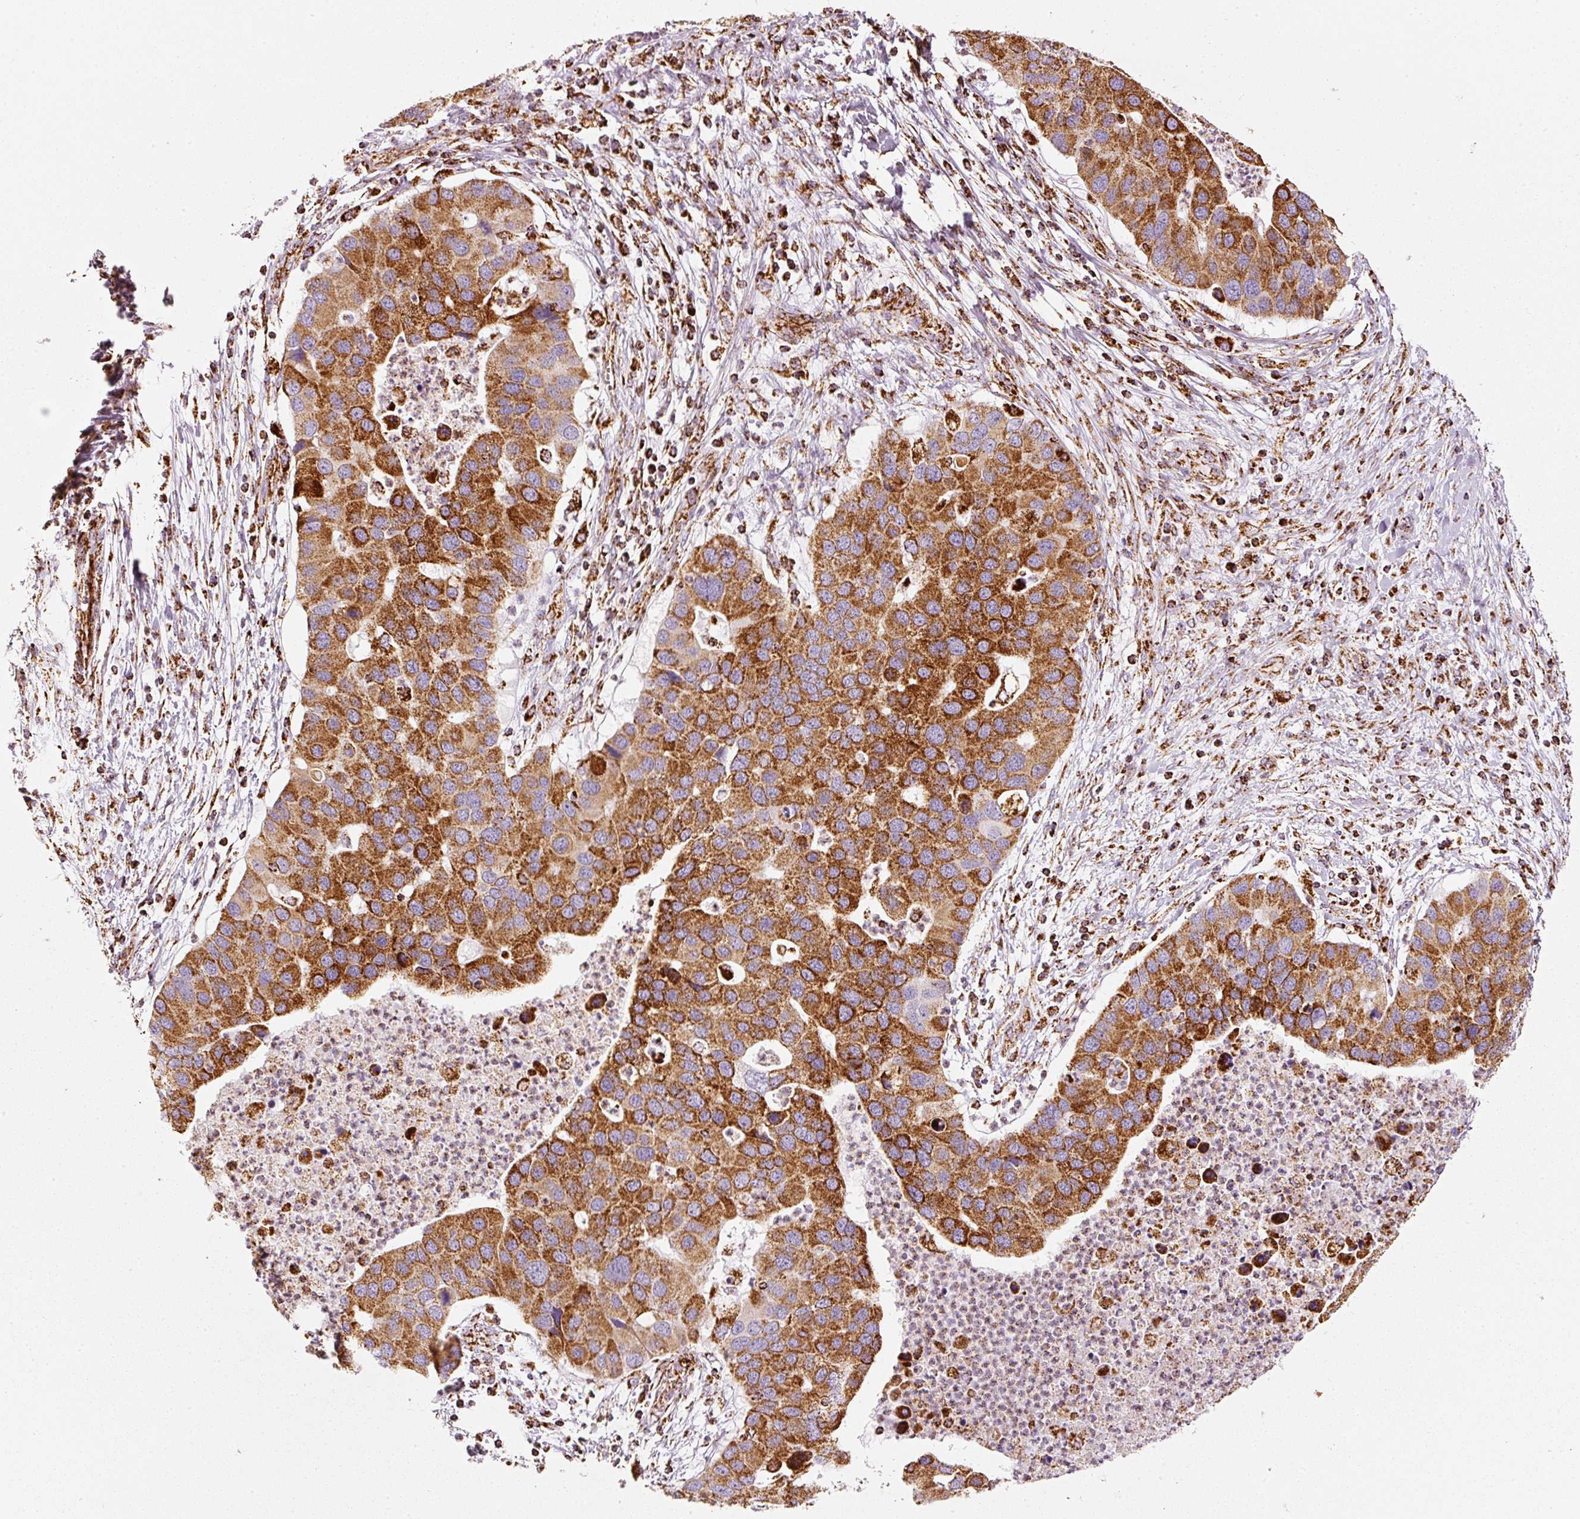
{"staining": {"intensity": "strong", "quantity": ">75%", "location": "cytoplasmic/membranous"}, "tissue": "lung cancer", "cell_type": "Tumor cells", "image_type": "cancer", "snomed": [{"axis": "morphology", "description": "Aneuploidy"}, {"axis": "morphology", "description": "Adenocarcinoma, NOS"}, {"axis": "topography", "description": "Lymph node"}, {"axis": "topography", "description": "Lung"}], "caption": "Immunohistochemistry (IHC) image of neoplastic tissue: human lung cancer stained using immunohistochemistry (IHC) displays high levels of strong protein expression localized specifically in the cytoplasmic/membranous of tumor cells, appearing as a cytoplasmic/membranous brown color.", "gene": "MT-CO2", "patient": {"sex": "female", "age": 74}}